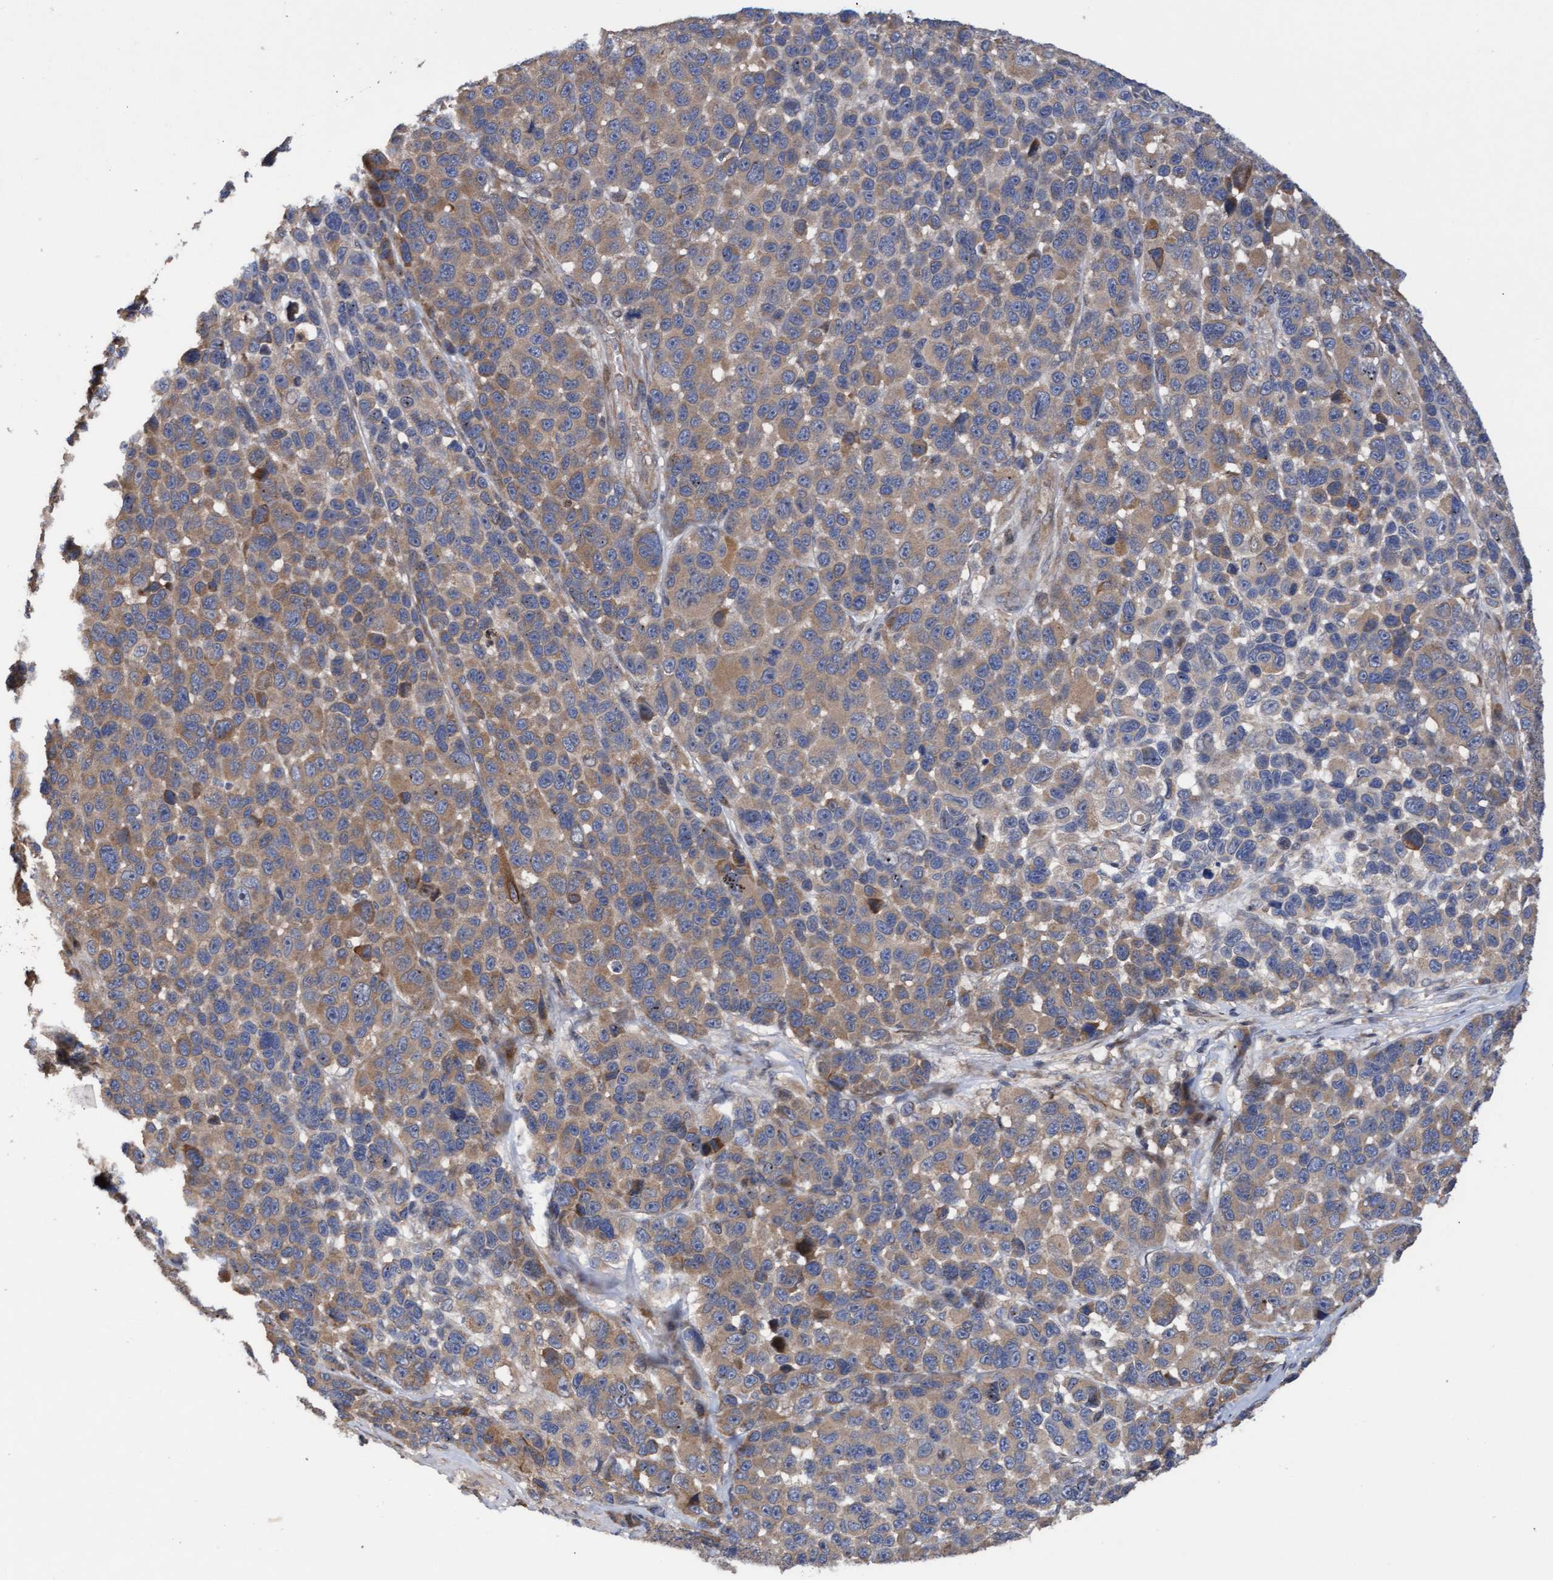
{"staining": {"intensity": "moderate", "quantity": ">75%", "location": "cytoplasmic/membranous"}, "tissue": "melanoma", "cell_type": "Tumor cells", "image_type": "cancer", "snomed": [{"axis": "morphology", "description": "Malignant melanoma, NOS"}, {"axis": "topography", "description": "Skin"}], "caption": "Protein staining by immunohistochemistry reveals moderate cytoplasmic/membranous staining in about >75% of tumor cells in melanoma.", "gene": "ELP5", "patient": {"sex": "male", "age": 53}}